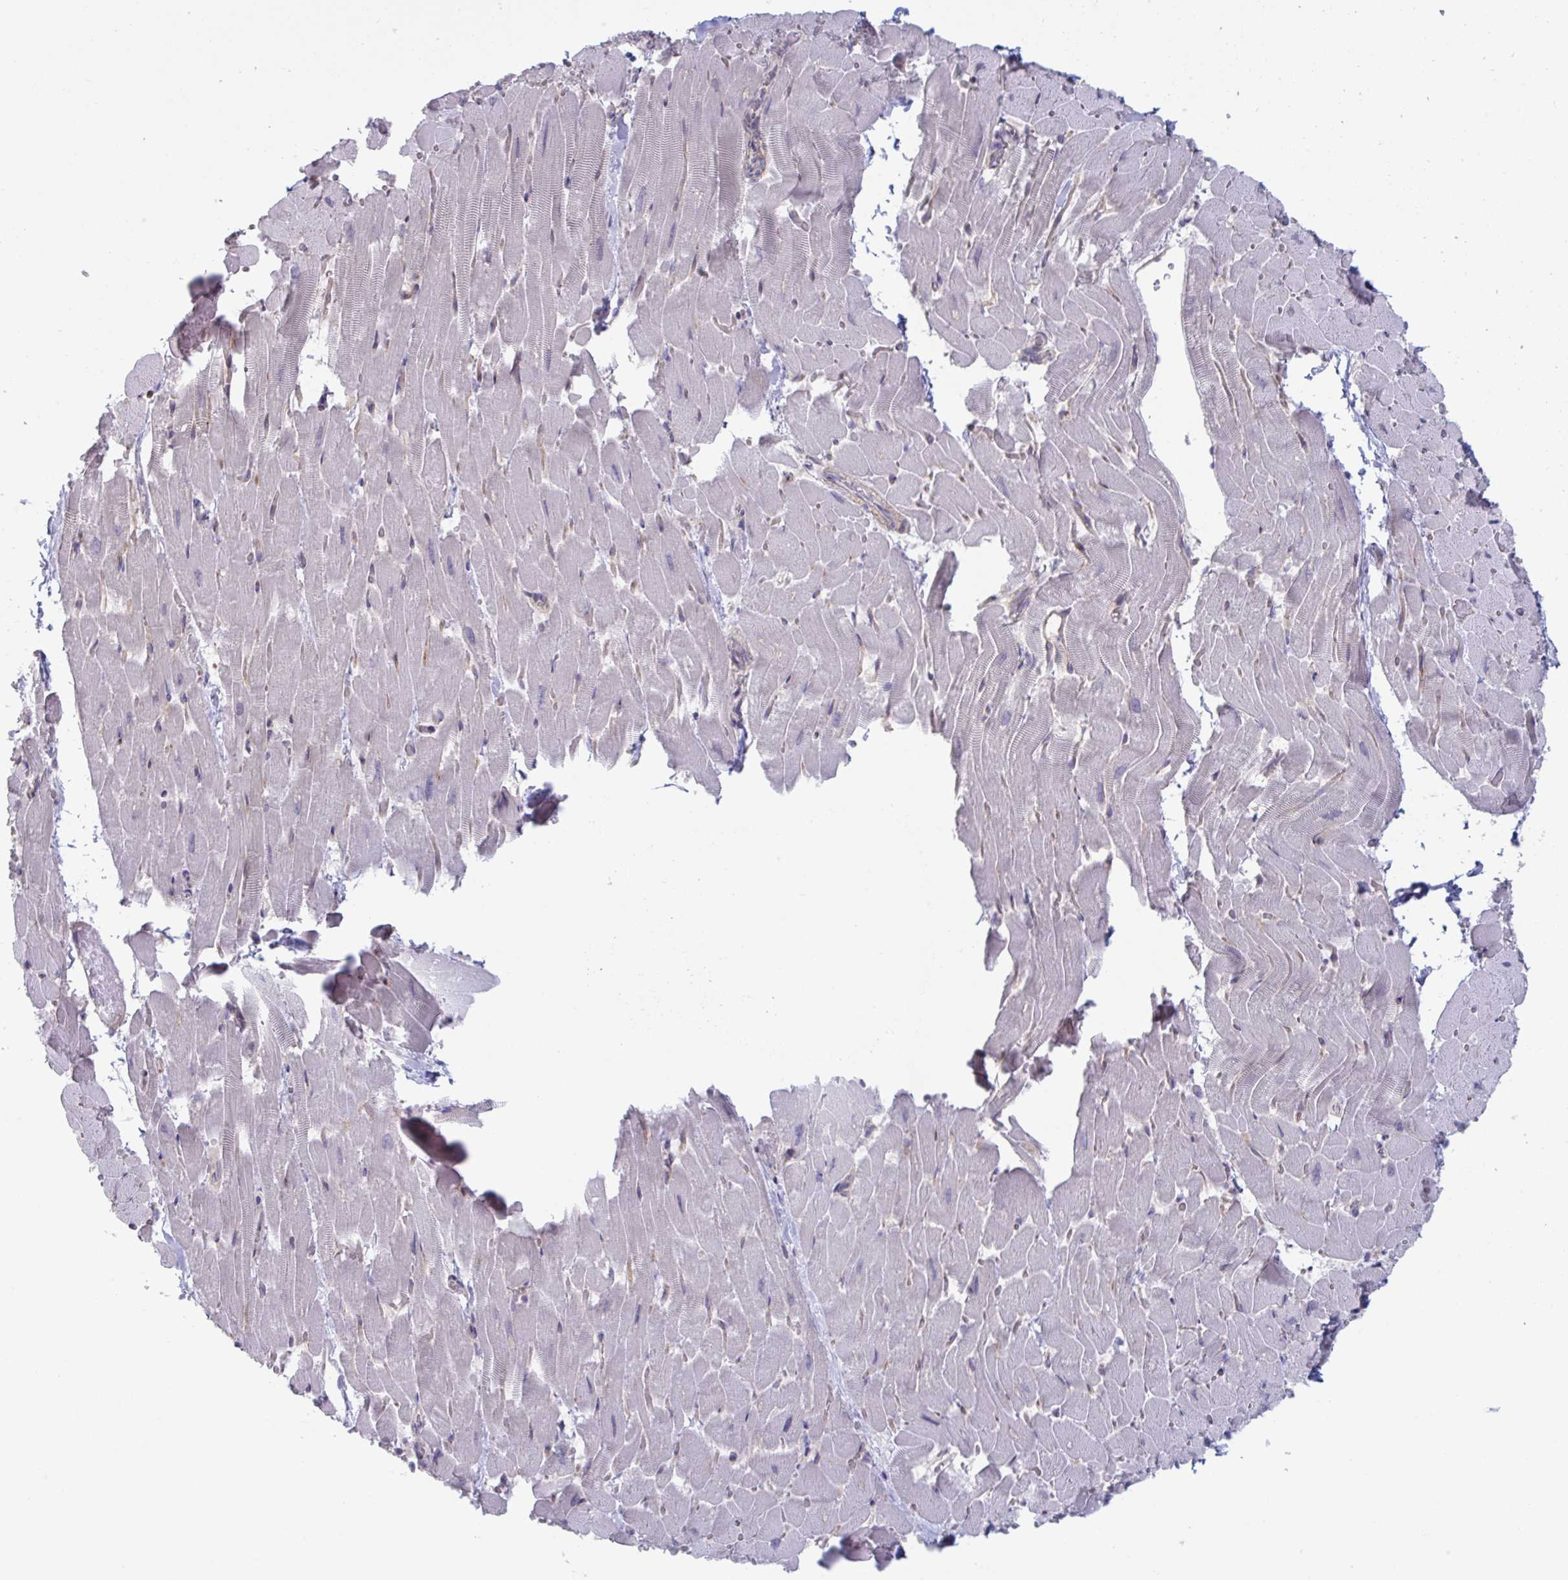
{"staining": {"intensity": "negative", "quantity": "none", "location": "none"}, "tissue": "heart muscle", "cell_type": "Cardiomyocytes", "image_type": "normal", "snomed": [{"axis": "morphology", "description": "Normal tissue, NOS"}, {"axis": "topography", "description": "Heart"}], "caption": "Immunohistochemical staining of unremarkable heart muscle reveals no significant positivity in cardiomyocytes. (Brightfield microscopy of DAB IHC at high magnification).", "gene": "STK26", "patient": {"sex": "male", "age": 37}}